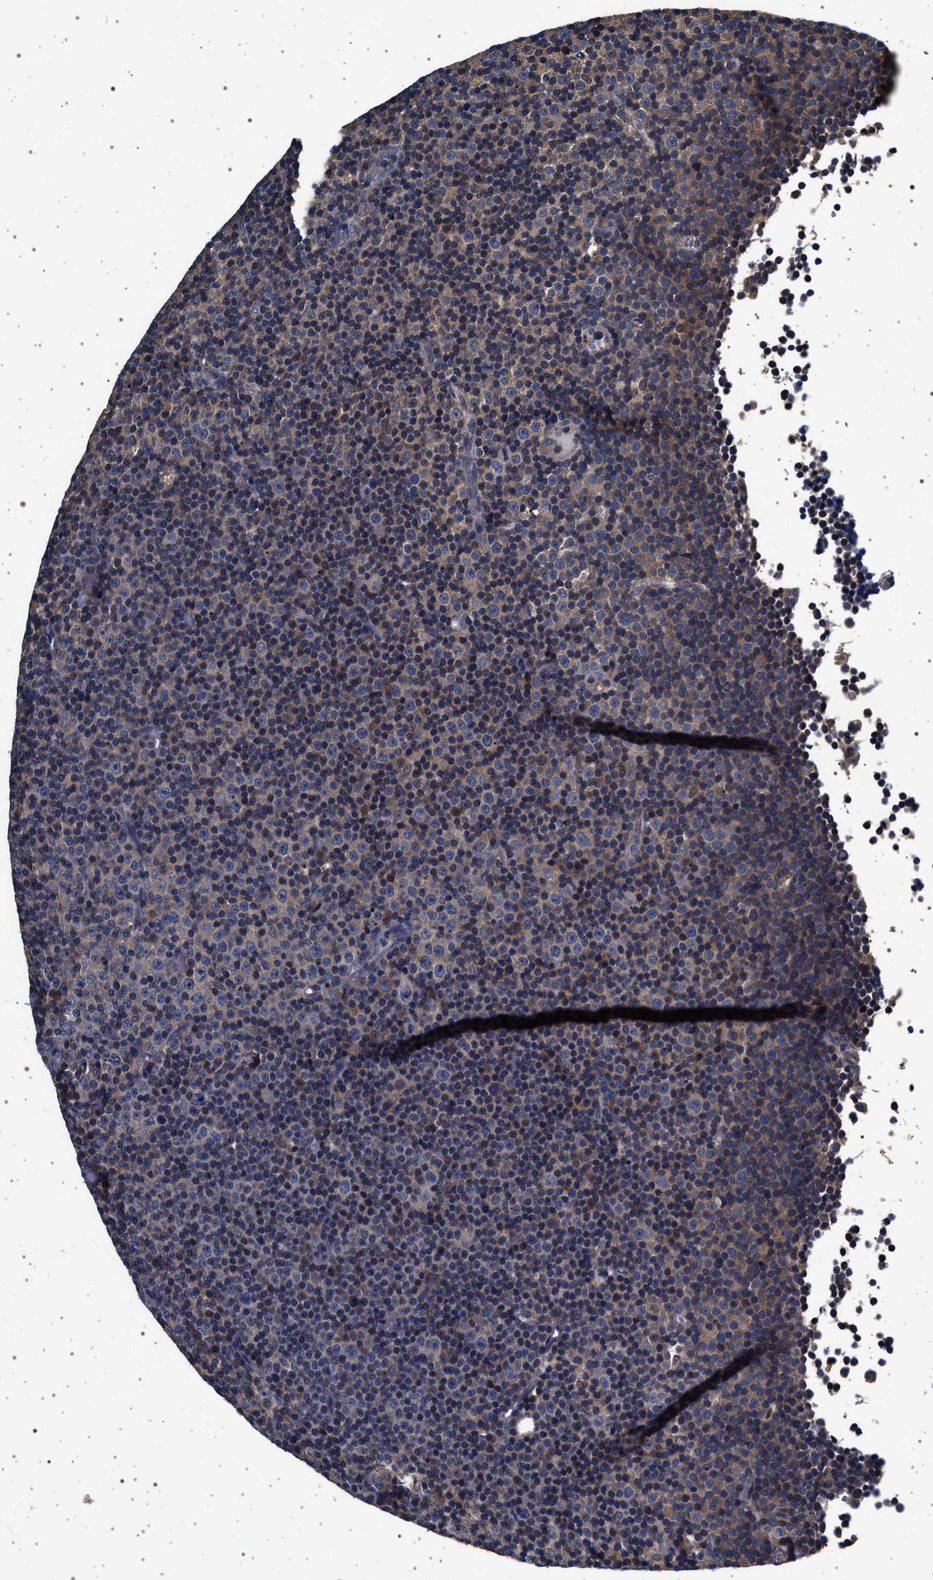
{"staining": {"intensity": "weak", "quantity": "<25%", "location": "cytoplasmic/membranous"}, "tissue": "lymphoma", "cell_type": "Tumor cells", "image_type": "cancer", "snomed": [{"axis": "morphology", "description": "Malignant lymphoma, non-Hodgkin's type, Low grade"}, {"axis": "topography", "description": "Lymph node"}], "caption": "Immunohistochemistry (IHC) image of human low-grade malignant lymphoma, non-Hodgkin's type stained for a protein (brown), which exhibits no staining in tumor cells.", "gene": "MAP3K2", "patient": {"sex": "female", "age": 67}}